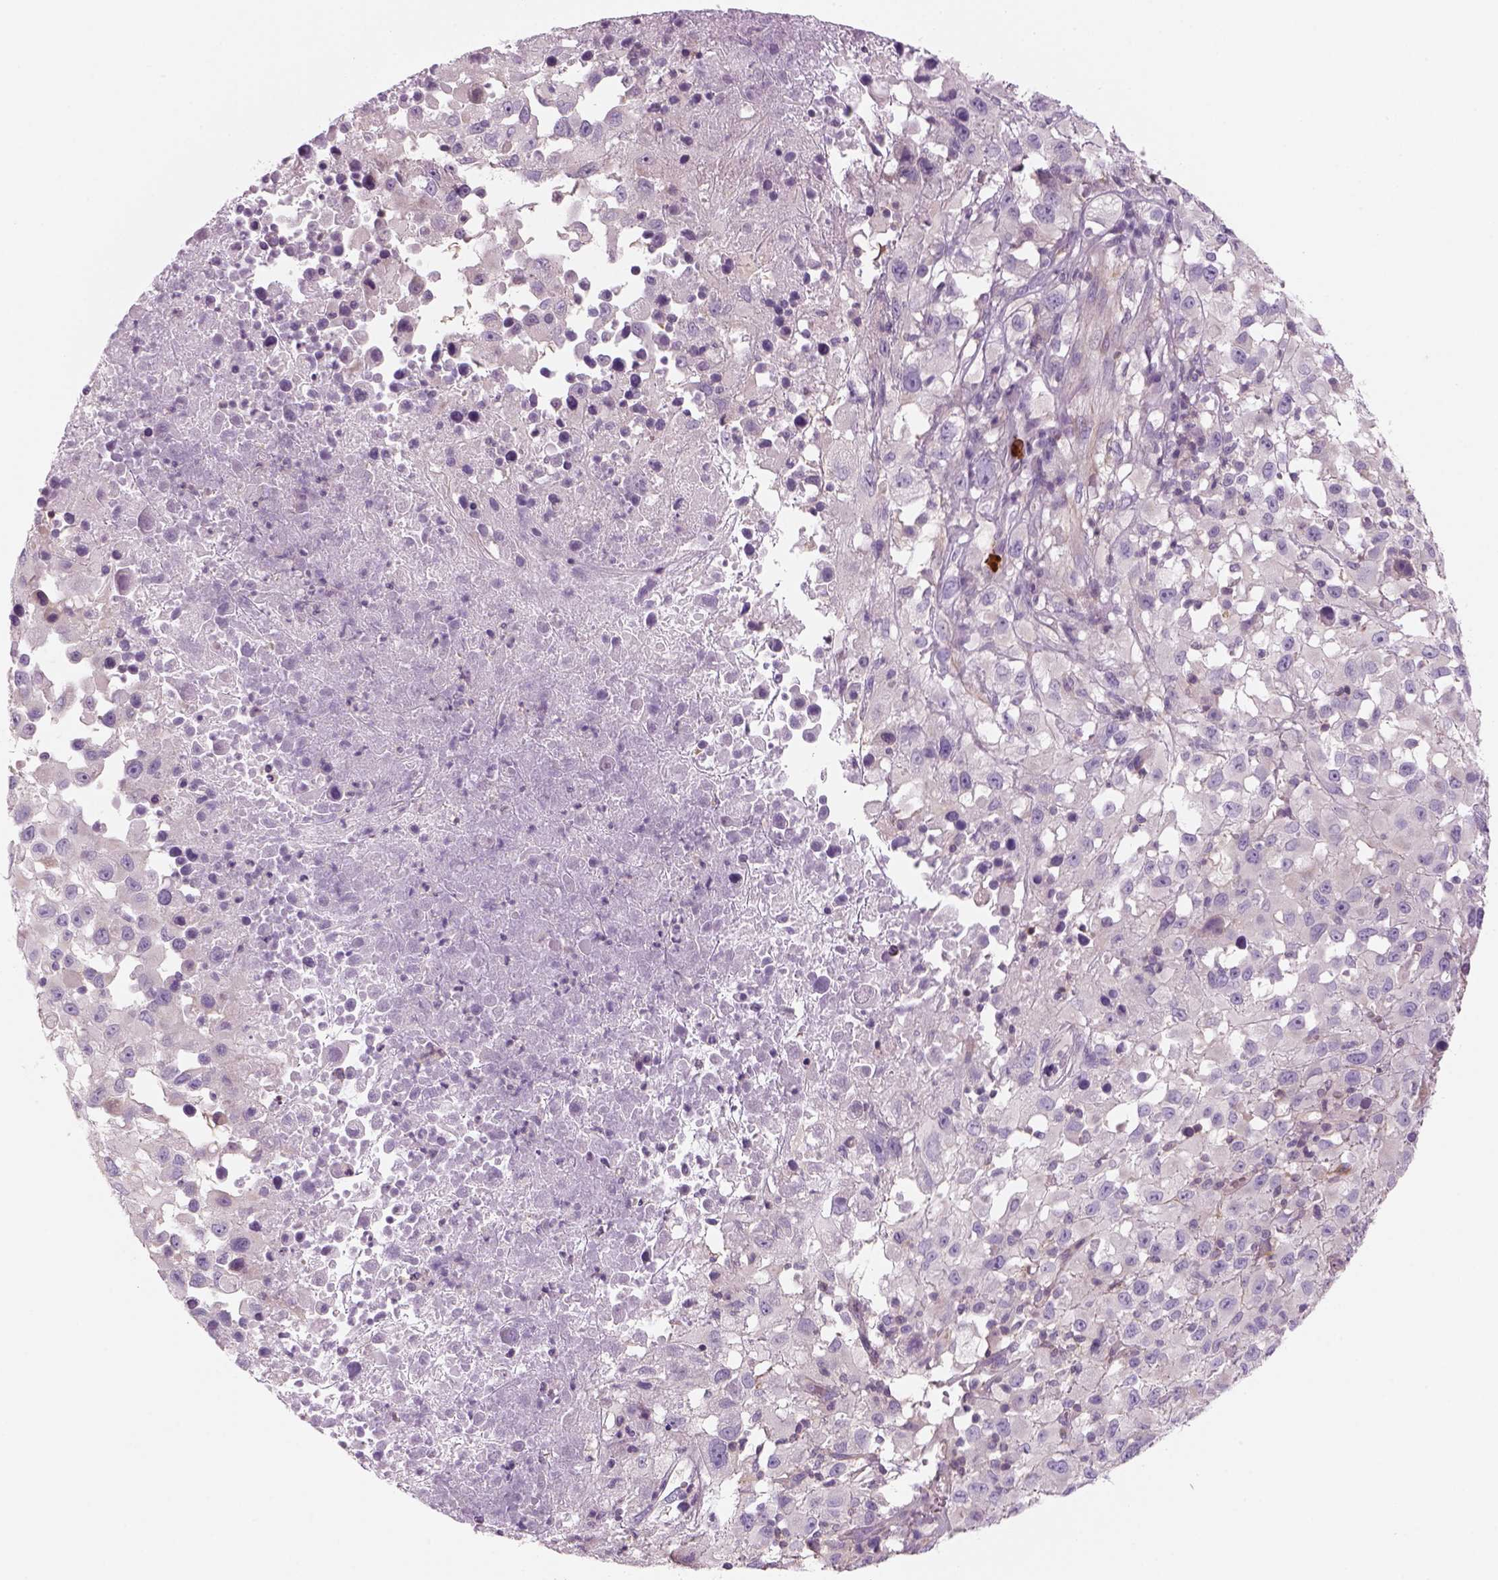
{"staining": {"intensity": "negative", "quantity": "none", "location": "none"}, "tissue": "melanoma", "cell_type": "Tumor cells", "image_type": "cancer", "snomed": [{"axis": "morphology", "description": "Malignant melanoma, Metastatic site"}, {"axis": "topography", "description": "Soft tissue"}], "caption": "This is a photomicrograph of immunohistochemistry staining of melanoma, which shows no expression in tumor cells.", "gene": "SLC1A7", "patient": {"sex": "male", "age": 50}}